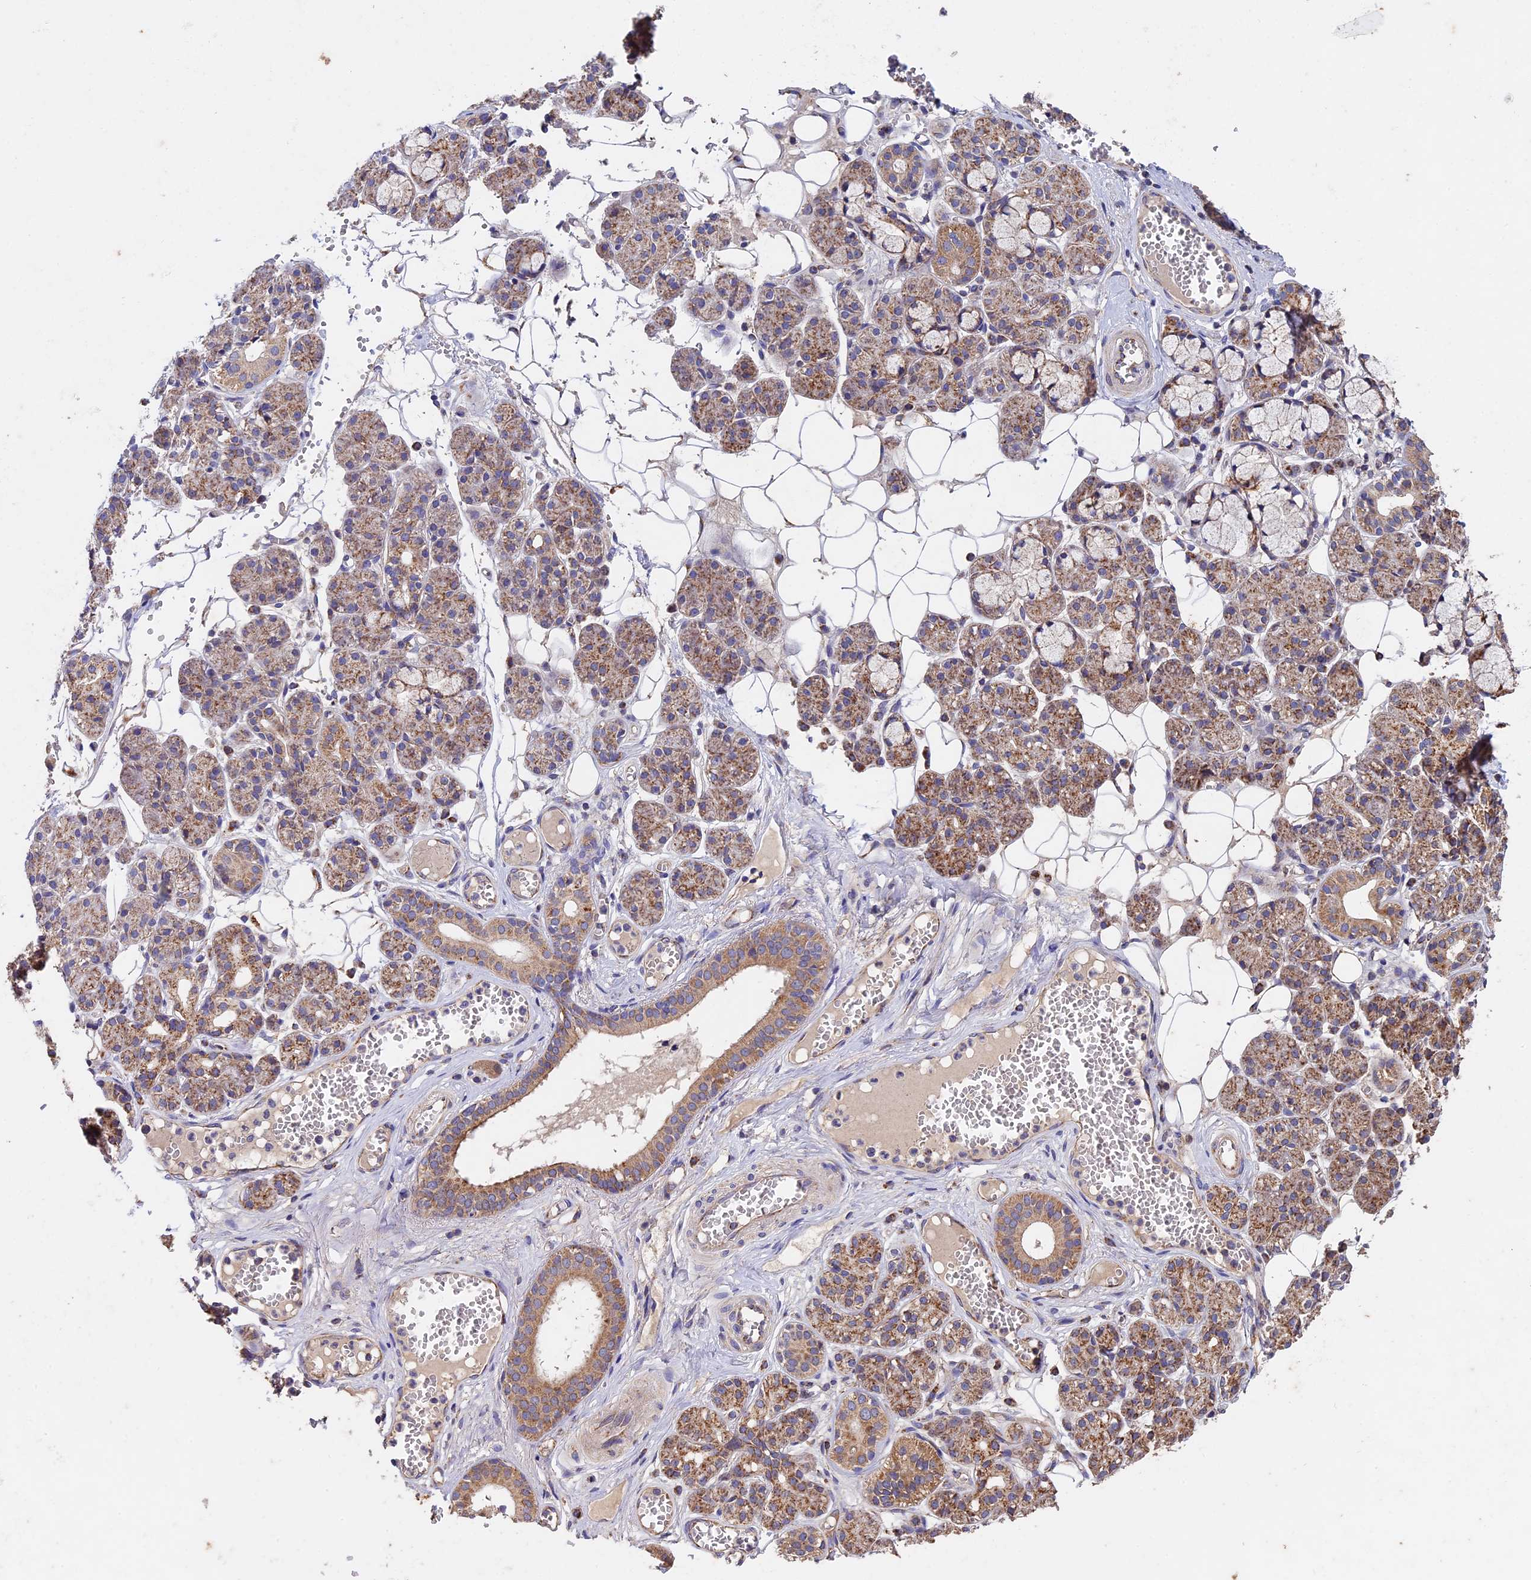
{"staining": {"intensity": "moderate", "quantity": "25%-75%", "location": "cytoplasmic/membranous"}, "tissue": "salivary gland", "cell_type": "Glandular cells", "image_type": "normal", "snomed": [{"axis": "morphology", "description": "Normal tissue, NOS"}, {"axis": "topography", "description": "Salivary gland"}], "caption": "Salivary gland was stained to show a protein in brown. There is medium levels of moderate cytoplasmic/membranous positivity in about 25%-75% of glandular cells. The protein is stained brown, and the nuclei are stained in blue (DAB IHC with brightfield microscopy, high magnification).", "gene": "RNF17", "patient": {"sex": "male", "age": 63}}